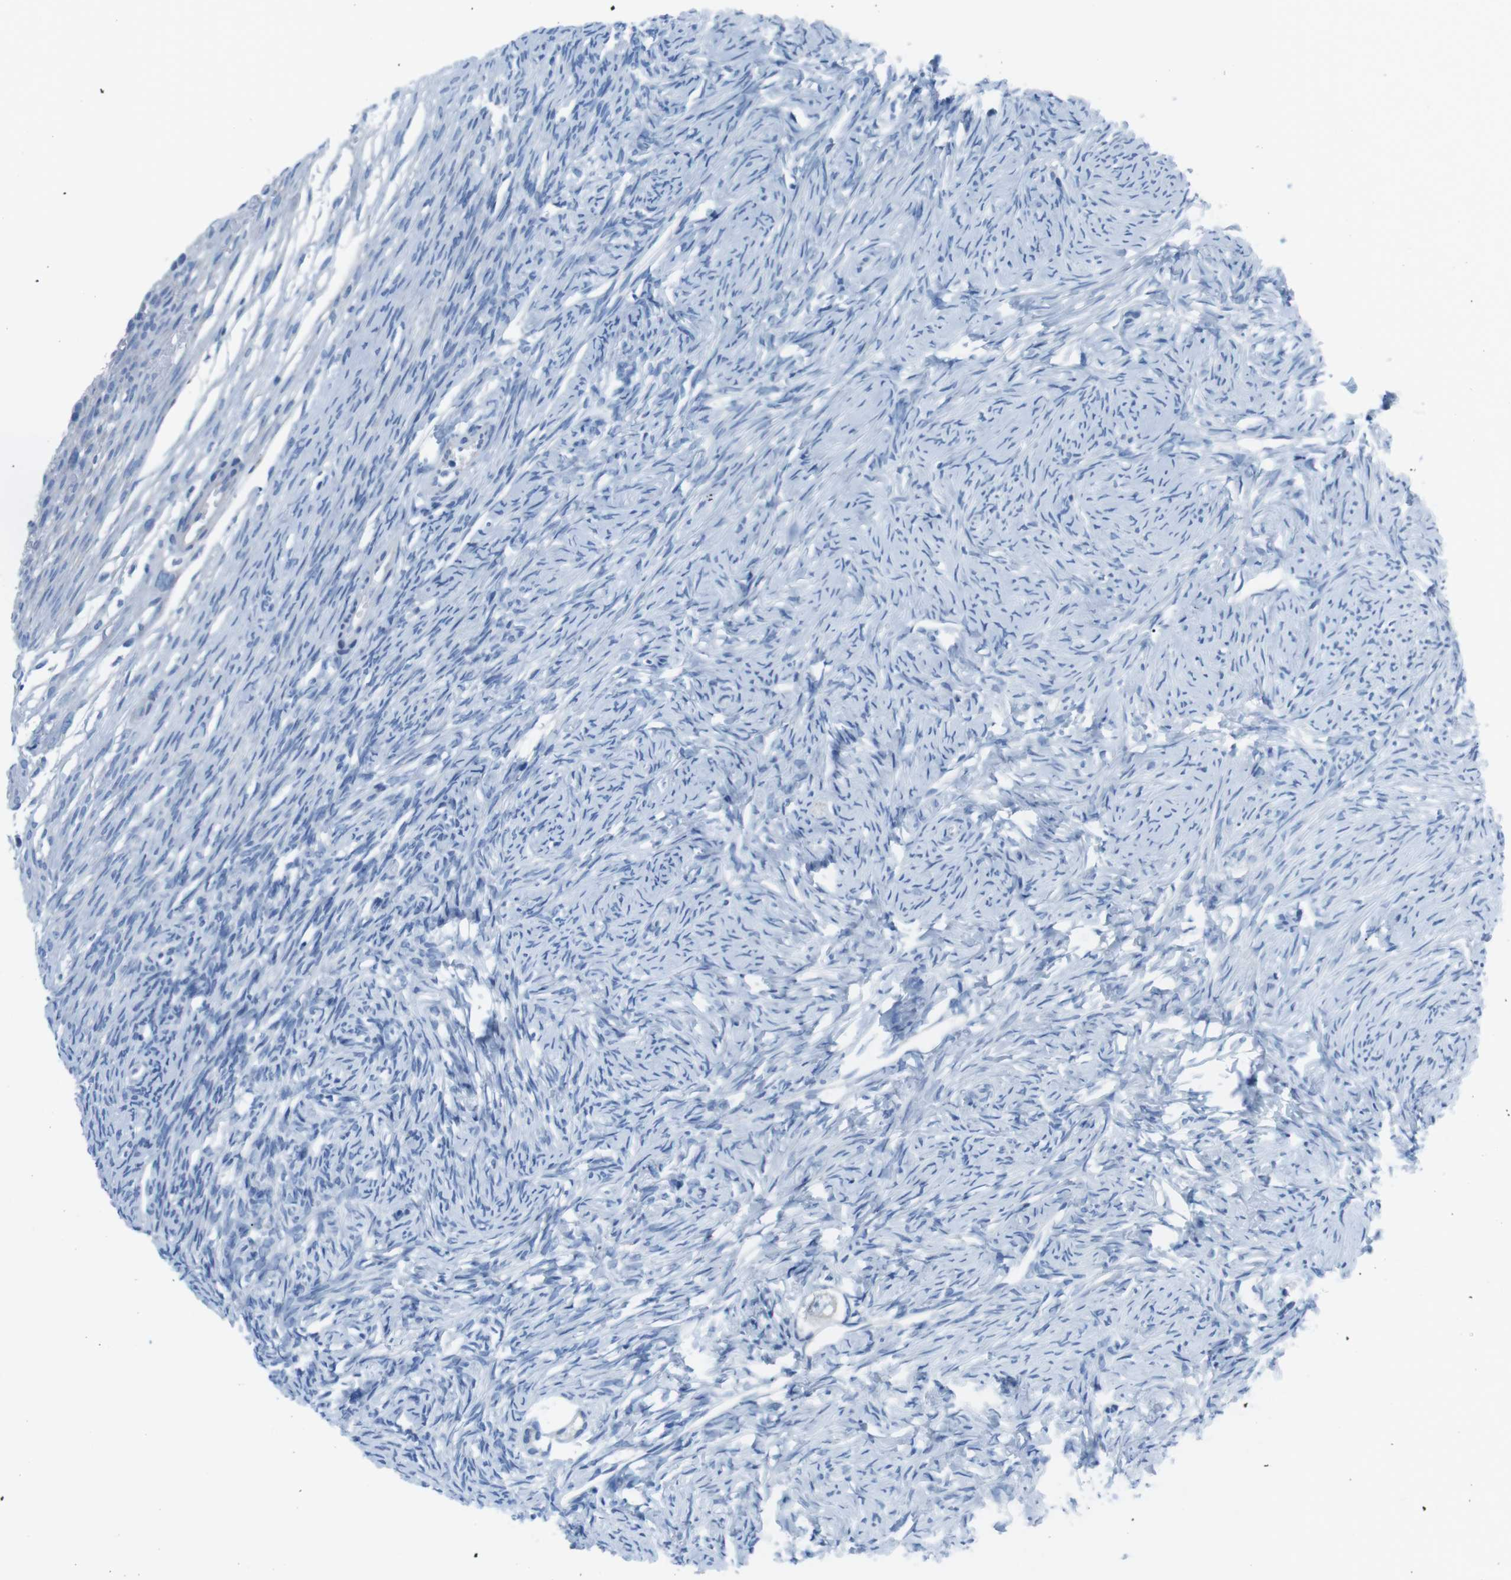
{"staining": {"intensity": "negative", "quantity": "none", "location": "none"}, "tissue": "ovary", "cell_type": "Follicle cells", "image_type": "normal", "snomed": [{"axis": "morphology", "description": "Normal tissue, NOS"}, {"axis": "topography", "description": "Ovary"}], "caption": "DAB immunohistochemical staining of unremarkable ovary exhibits no significant expression in follicle cells.", "gene": "MUC2", "patient": {"sex": "female", "age": 33}}